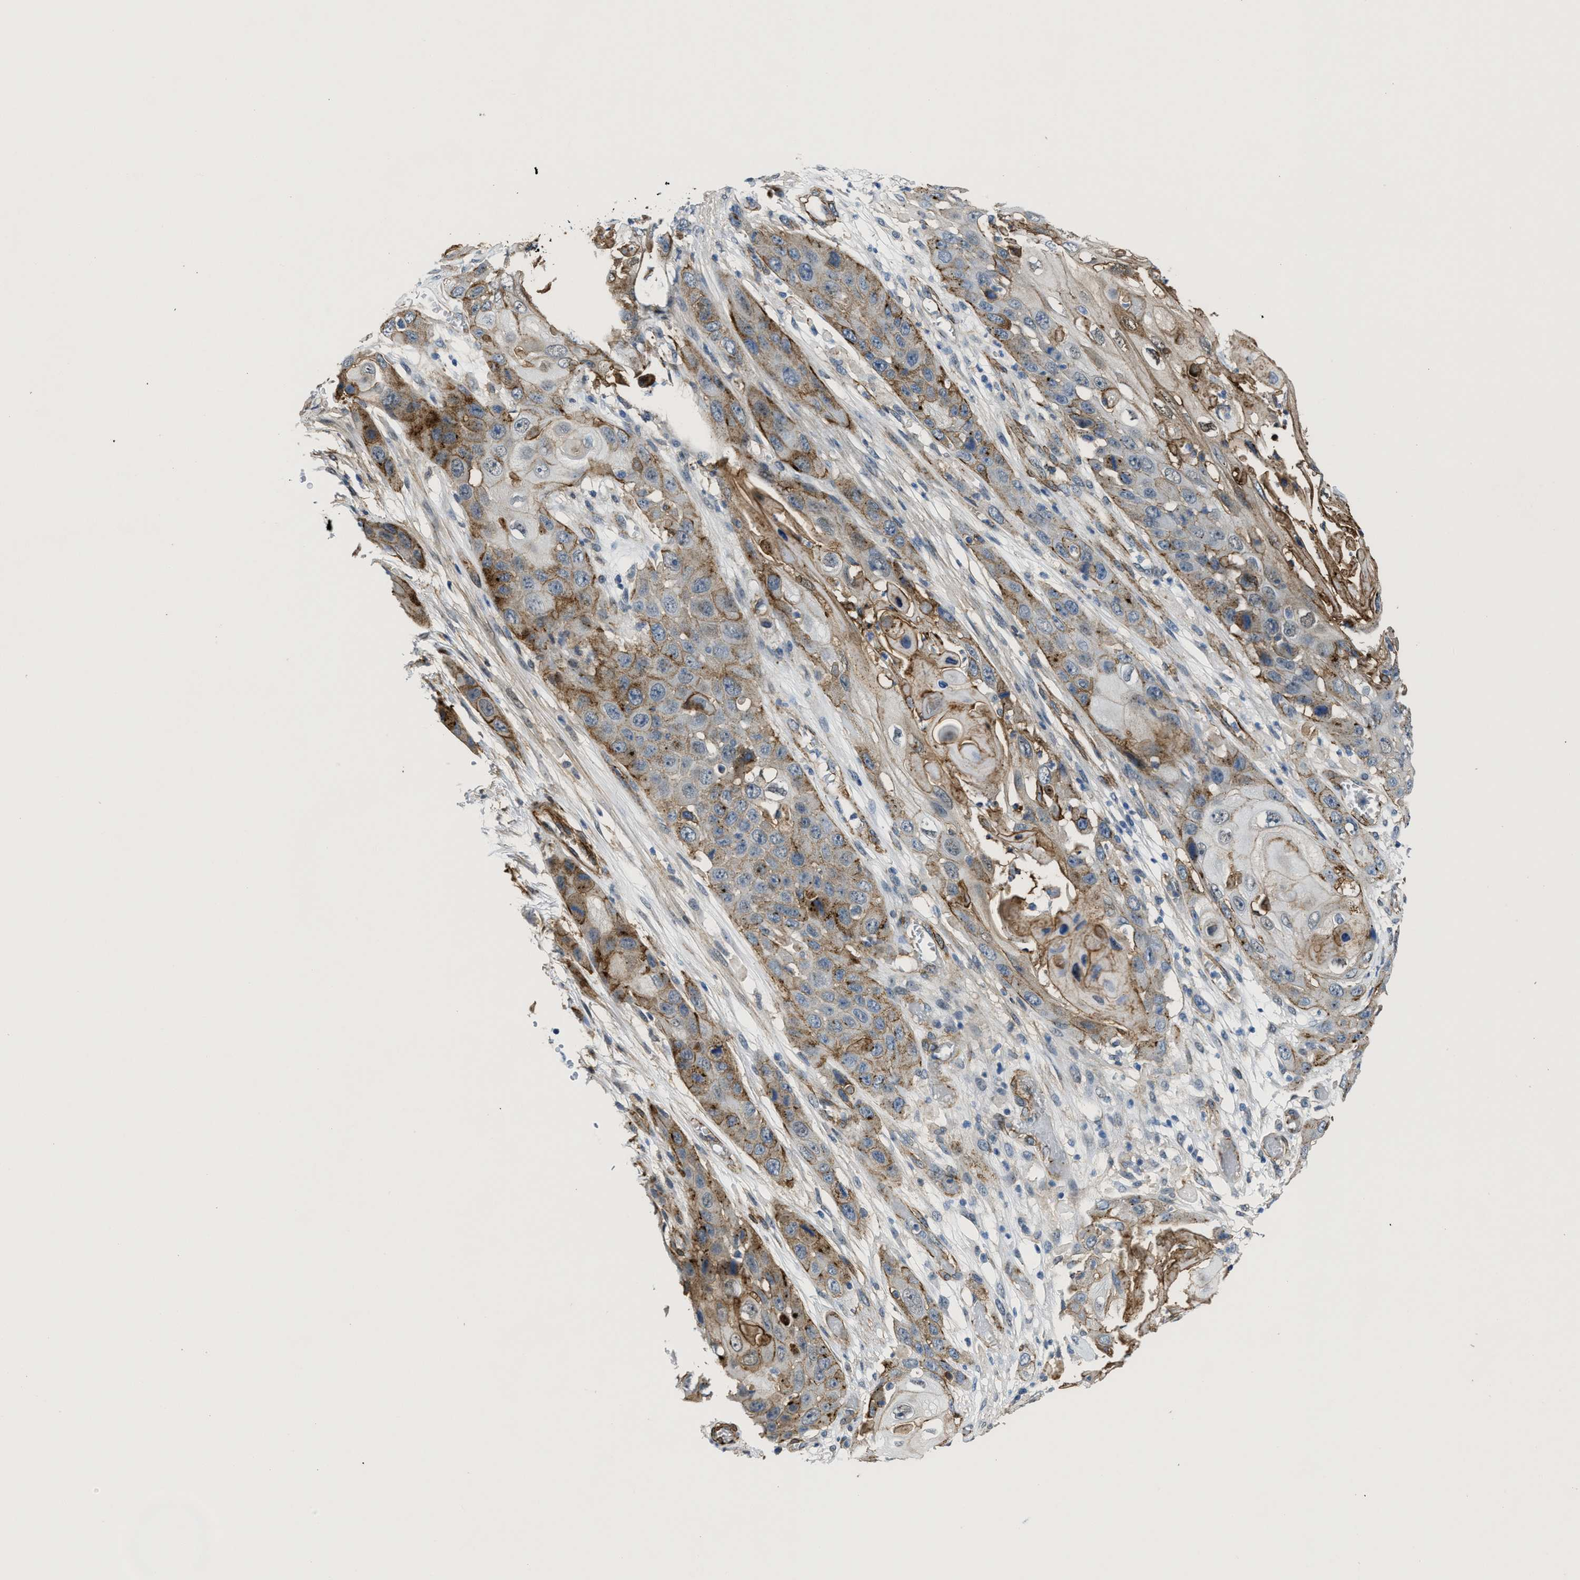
{"staining": {"intensity": "moderate", "quantity": "25%-75%", "location": "cytoplasmic/membranous"}, "tissue": "skin cancer", "cell_type": "Tumor cells", "image_type": "cancer", "snomed": [{"axis": "morphology", "description": "Squamous cell carcinoma, NOS"}, {"axis": "topography", "description": "Skin"}], "caption": "Protein staining of skin squamous cell carcinoma tissue displays moderate cytoplasmic/membranous expression in approximately 25%-75% of tumor cells.", "gene": "NAB1", "patient": {"sex": "male", "age": 55}}